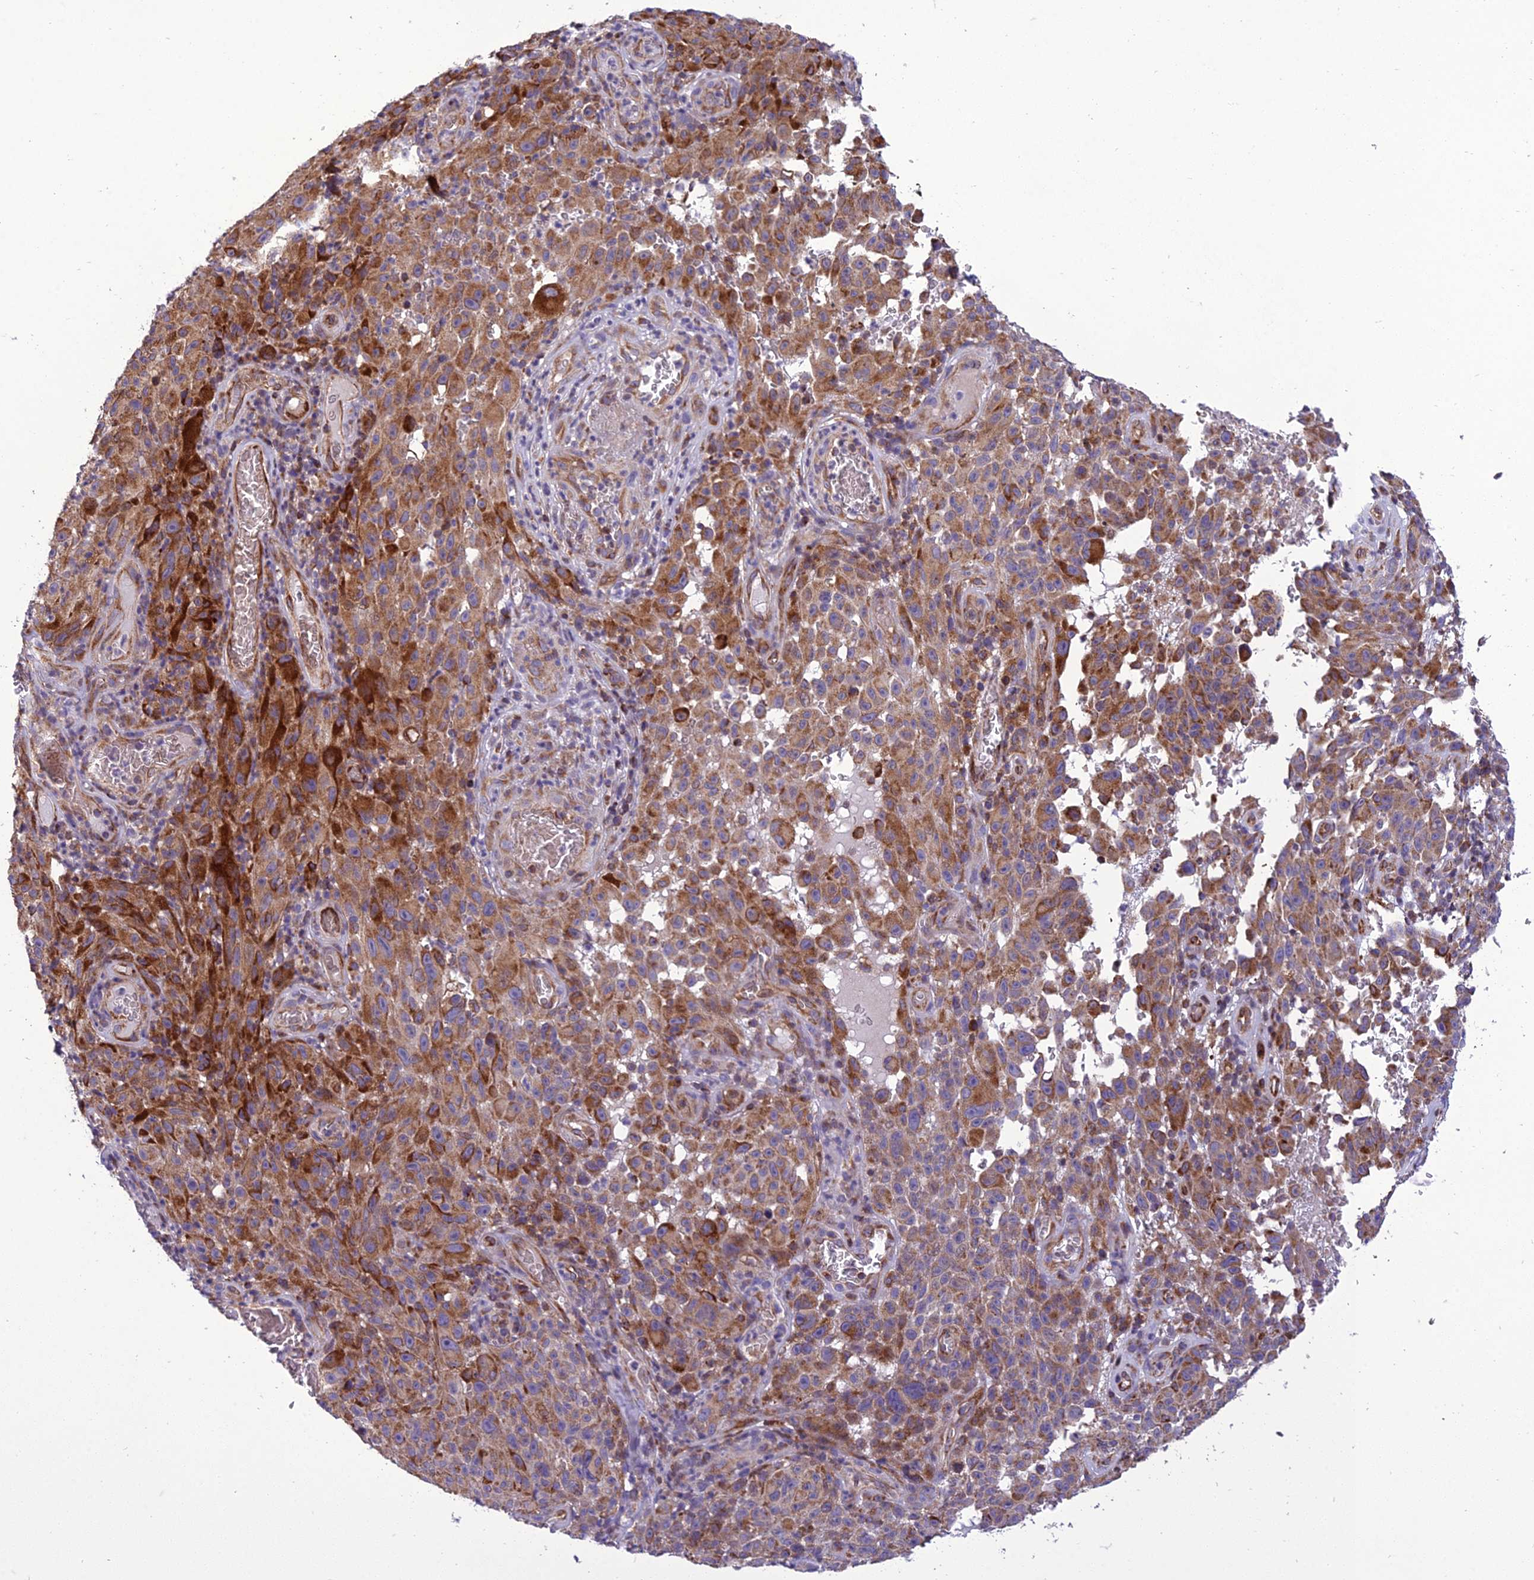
{"staining": {"intensity": "moderate", "quantity": ">75%", "location": "cytoplasmic/membranous"}, "tissue": "melanoma", "cell_type": "Tumor cells", "image_type": "cancer", "snomed": [{"axis": "morphology", "description": "Malignant melanoma, NOS"}, {"axis": "topography", "description": "Skin"}], "caption": "Immunohistochemistry (IHC) (DAB (3,3'-diaminobenzidine)) staining of human melanoma shows moderate cytoplasmic/membranous protein positivity in approximately >75% of tumor cells.", "gene": "GIMAP1", "patient": {"sex": "female", "age": 82}}